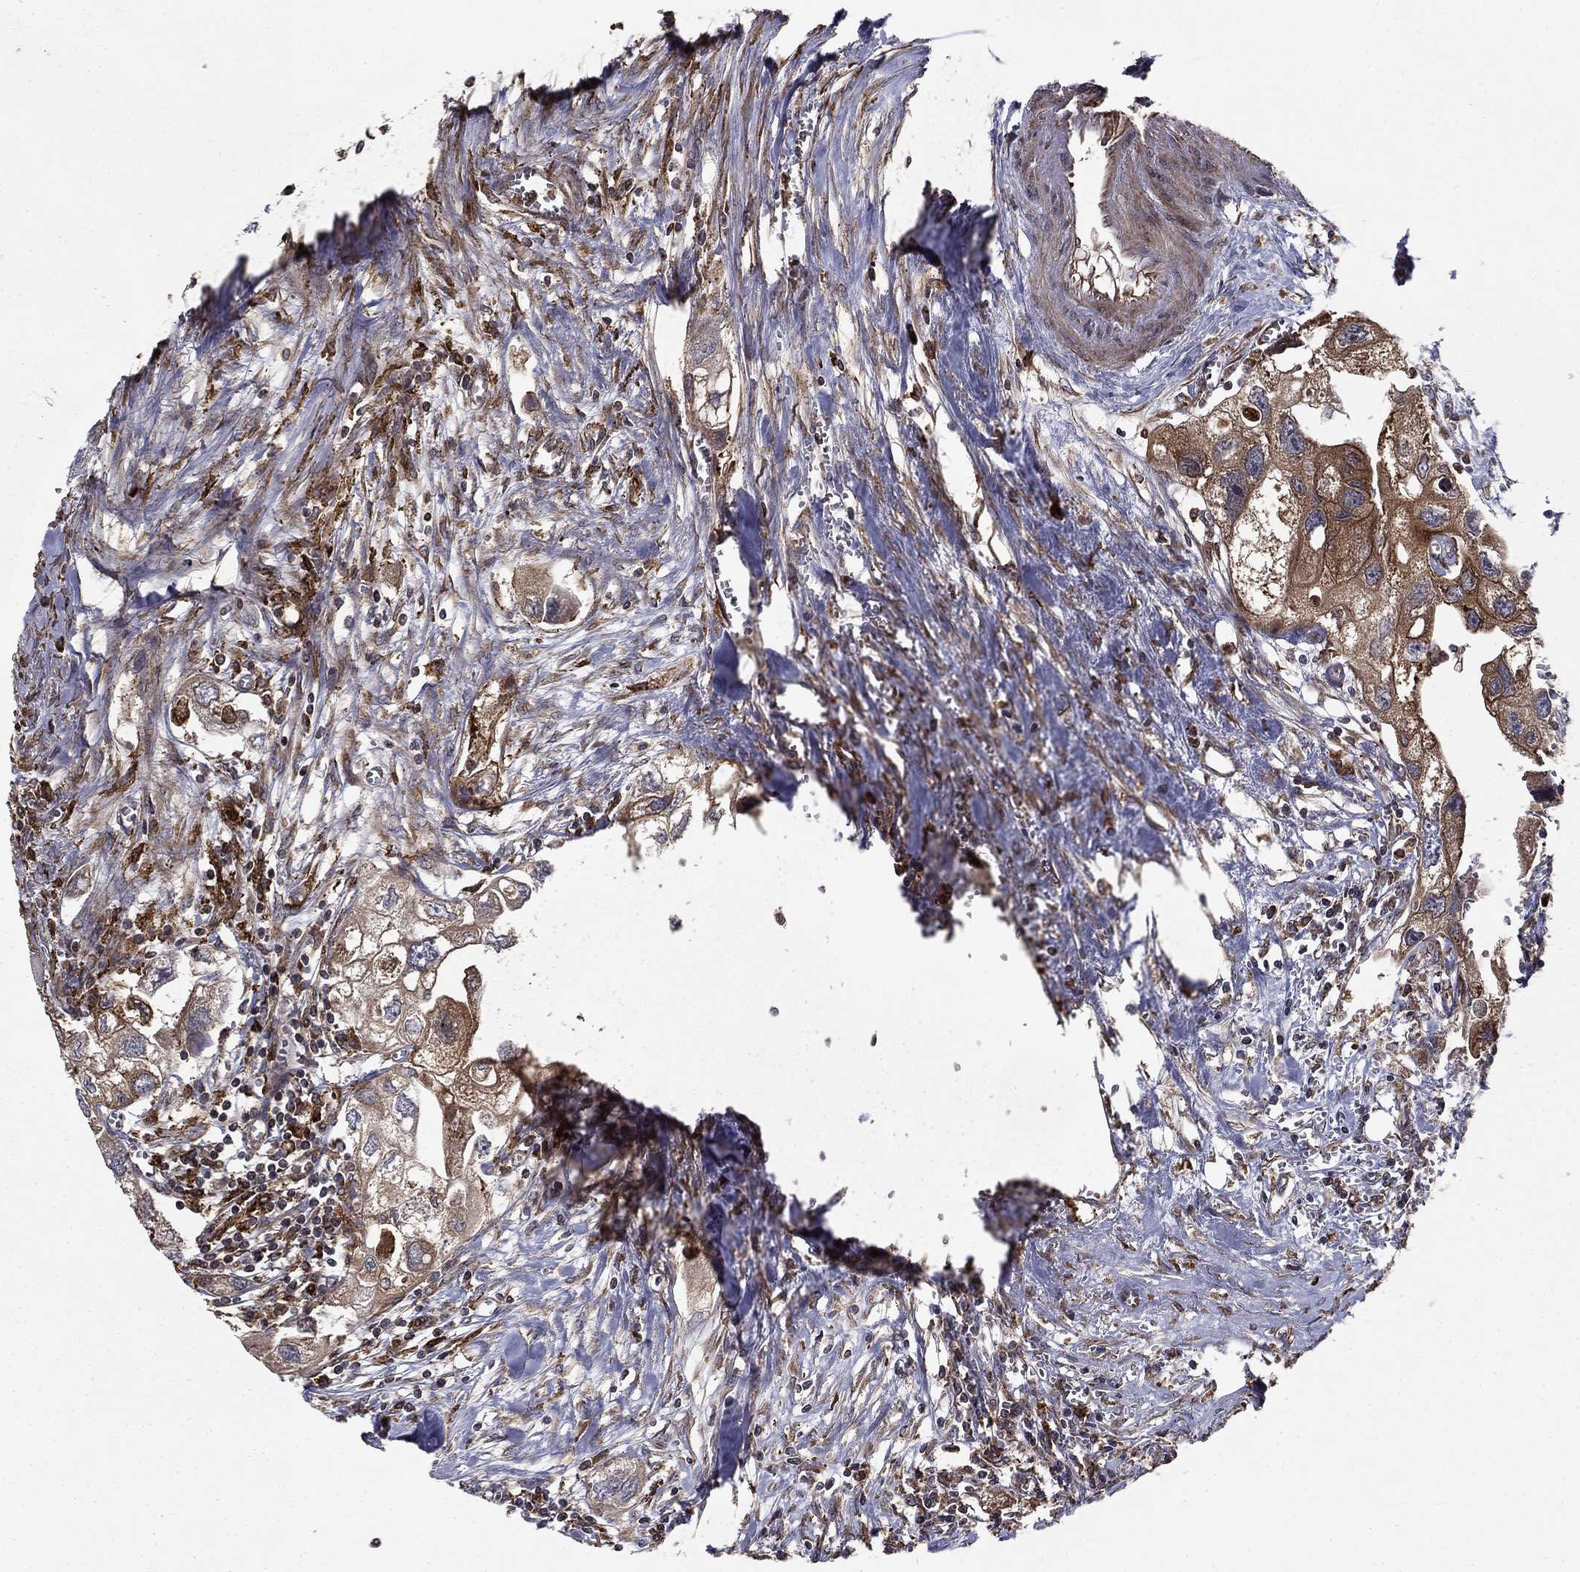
{"staining": {"intensity": "moderate", "quantity": ">75%", "location": "cytoplasmic/membranous"}, "tissue": "urothelial cancer", "cell_type": "Tumor cells", "image_type": "cancer", "snomed": [{"axis": "morphology", "description": "Urothelial carcinoma, High grade"}, {"axis": "topography", "description": "Urinary bladder"}], "caption": "Immunohistochemical staining of urothelial carcinoma (high-grade) shows moderate cytoplasmic/membranous protein expression in approximately >75% of tumor cells.", "gene": "BABAM2", "patient": {"sex": "male", "age": 59}}